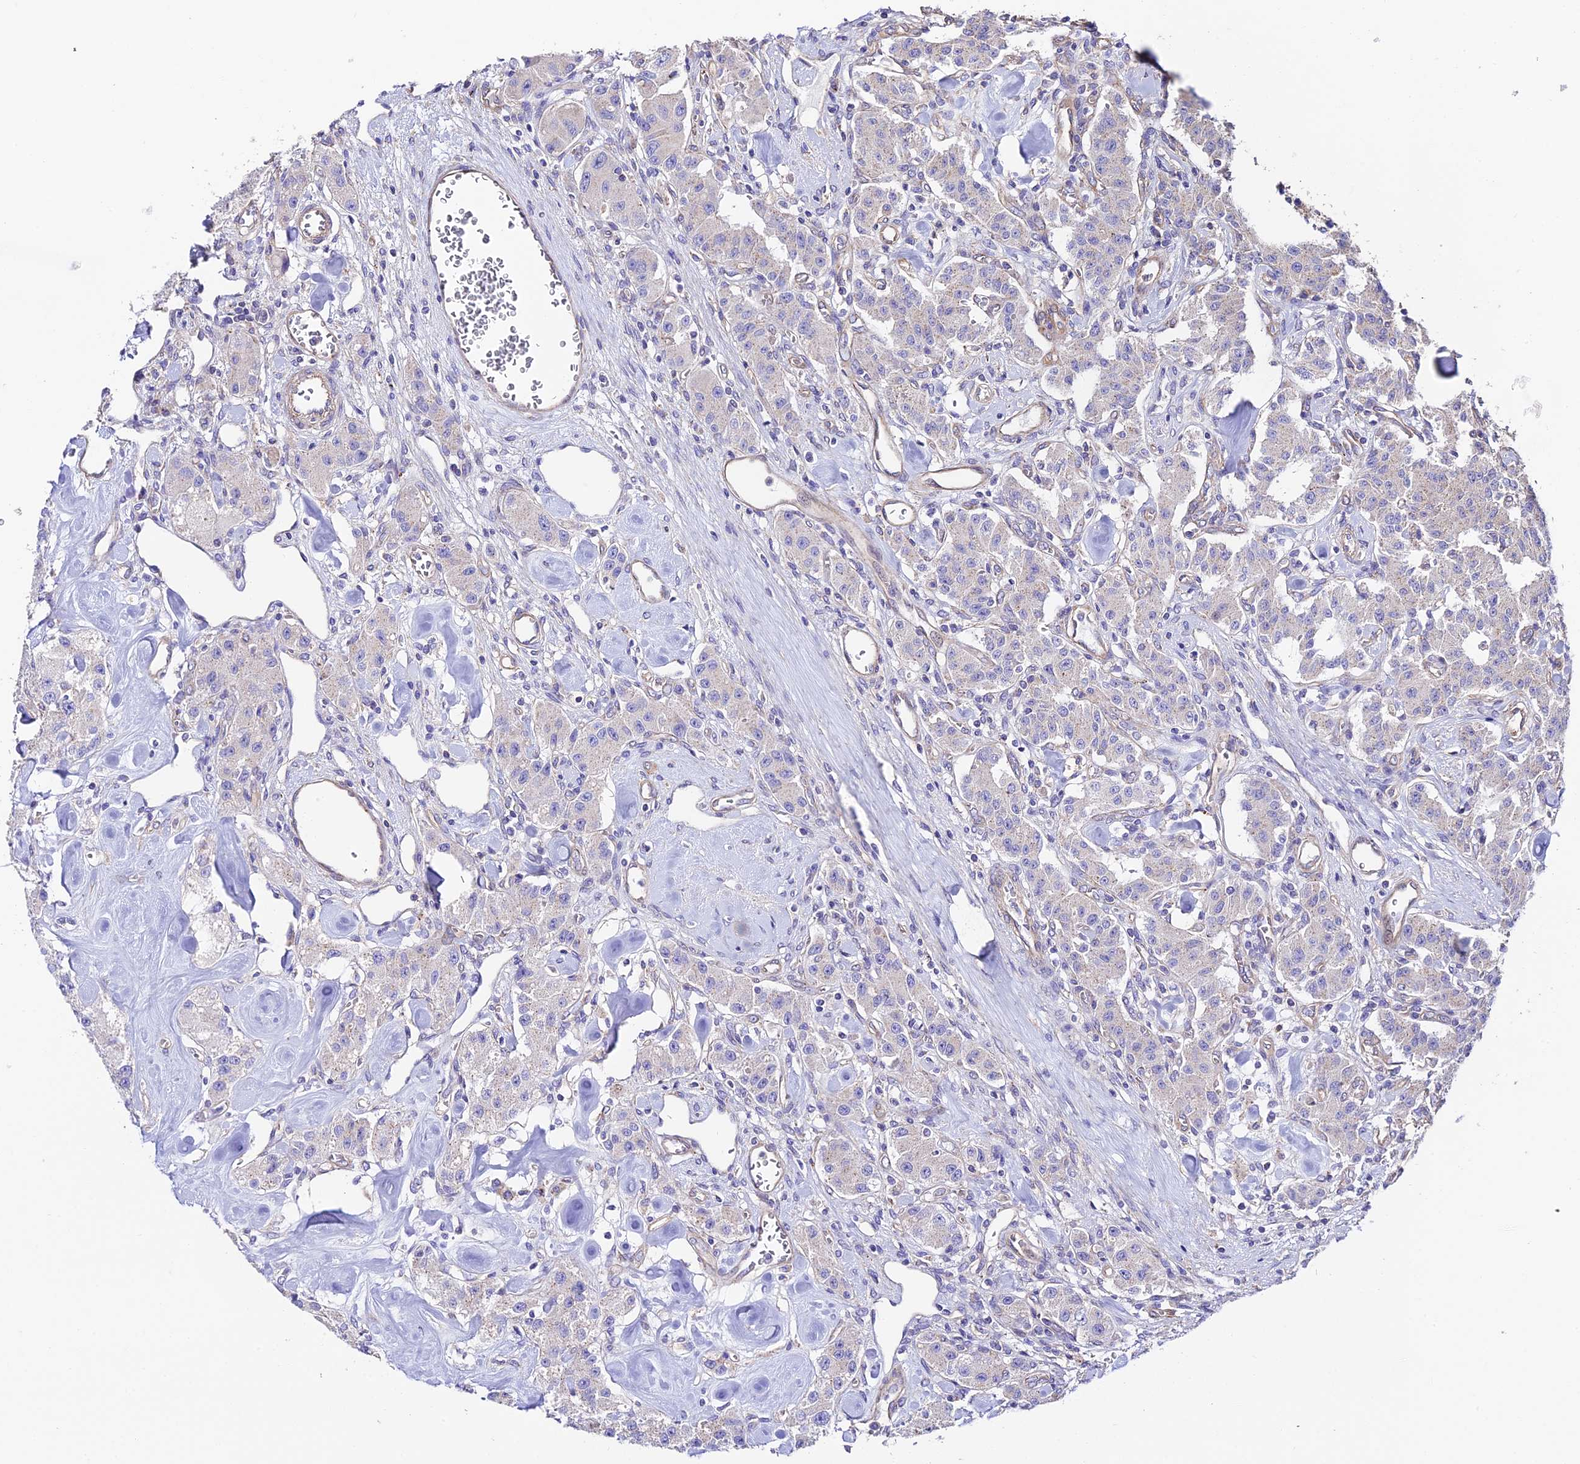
{"staining": {"intensity": "negative", "quantity": "none", "location": "none"}, "tissue": "carcinoid", "cell_type": "Tumor cells", "image_type": "cancer", "snomed": [{"axis": "morphology", "description": "Carcinoid, malignant, NOS"}, {"axis": "topography", "description": "Pancreas"}], "caption": "An IHC histopathology image of carcinoid (malignant) is shown. There is no staining in tumor cells of carcinoid (malignant).", "gene": "QRFP", "patient": {"sex": "male", "age": 41}}